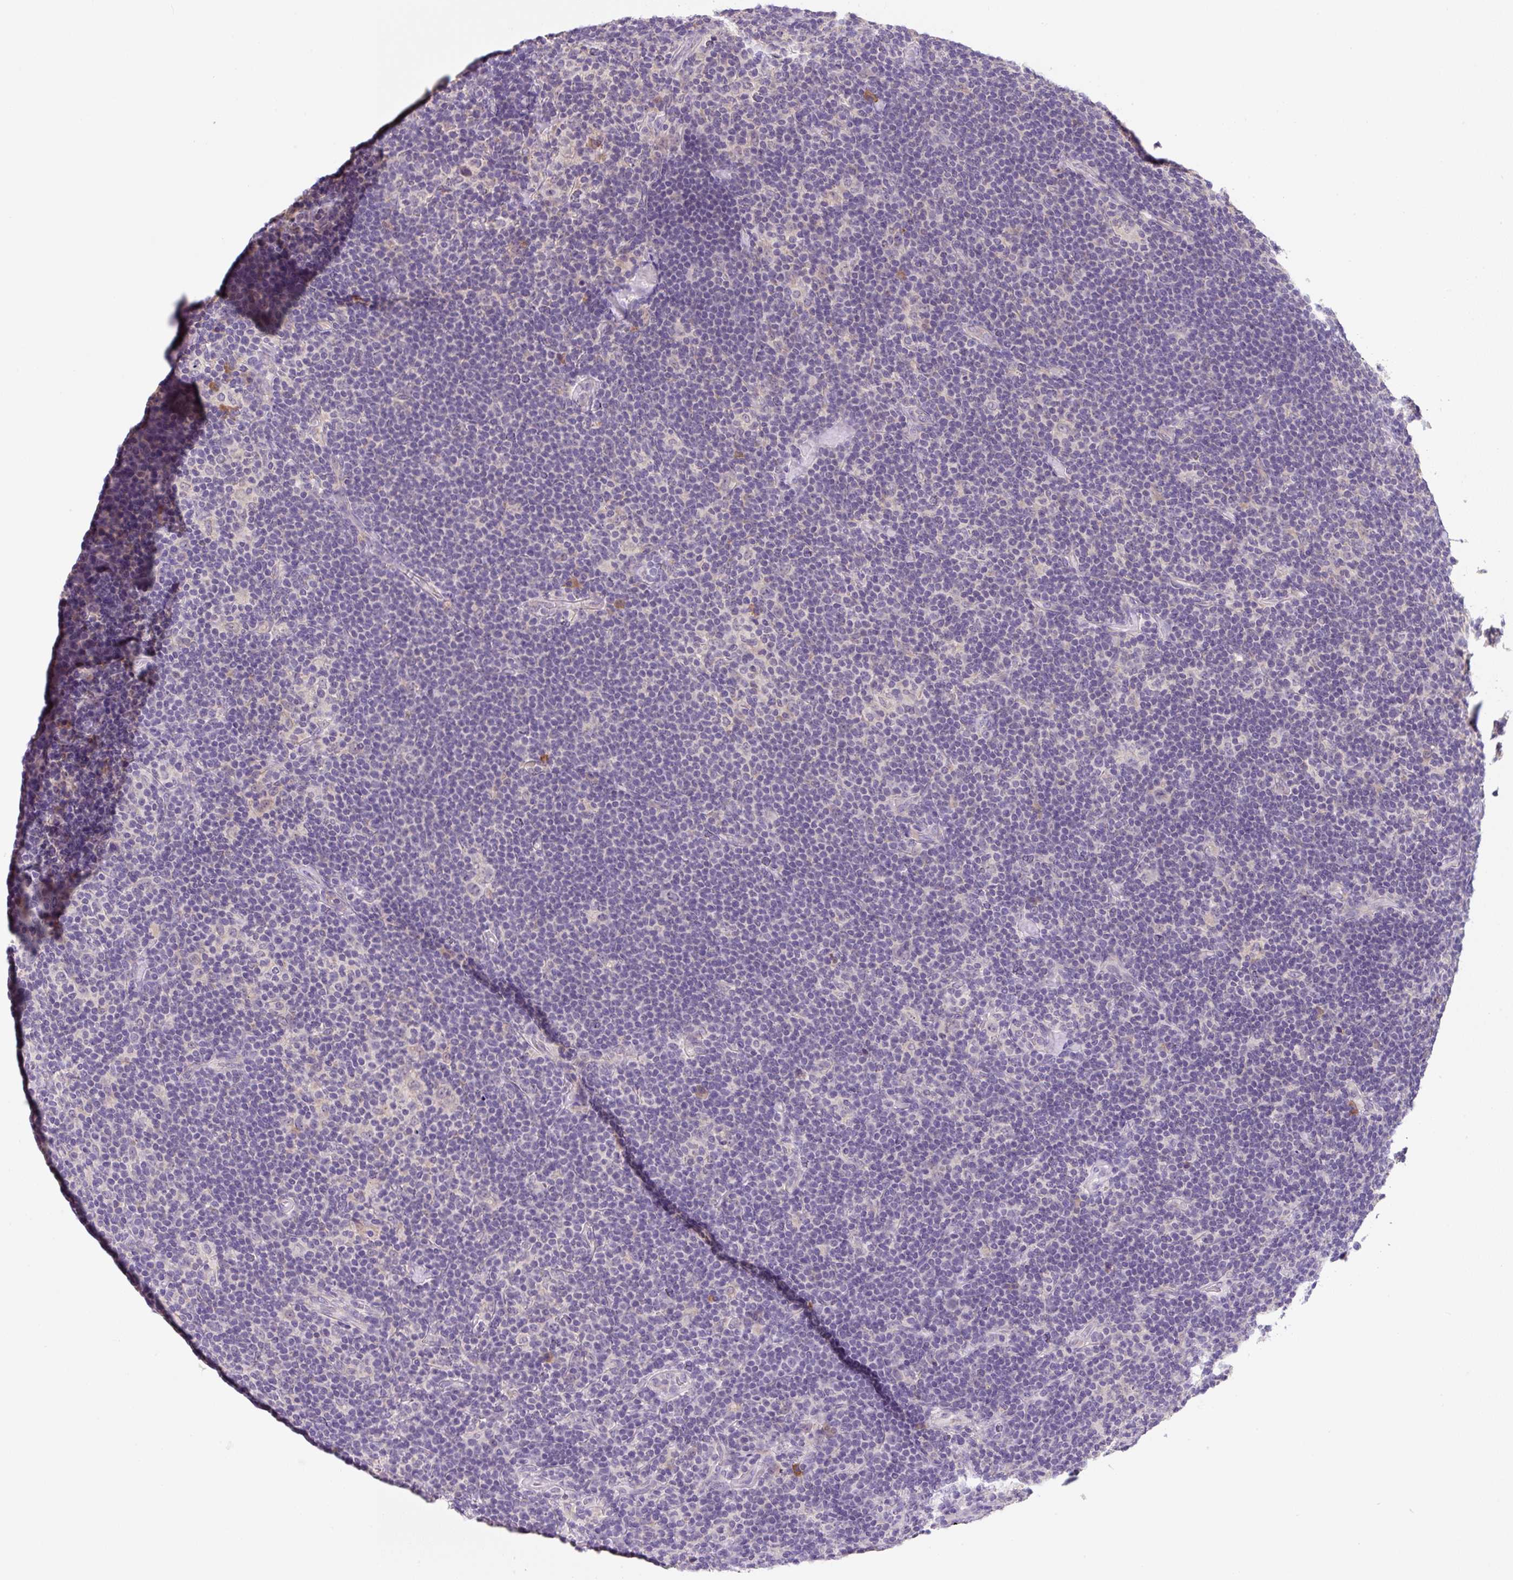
{"staining": {"intensity": "negative", "quantity": "none", "location": "none"}, "tissue": "lymphoma", "cell_type": "Tumor cells", "image_type": "cancer", "snomed": [{"axis": "morphology", "description": "Hodgkin's disease, NOS"}, {"axis": "topography", "description": "Lymph node"}], "caption": "This is an immunohistochemistry (IHC) image of lymphoma. There is no positivity in tumor cells.", "gene": "FZD5", "patient": {"sex": "female", "age": 57}}